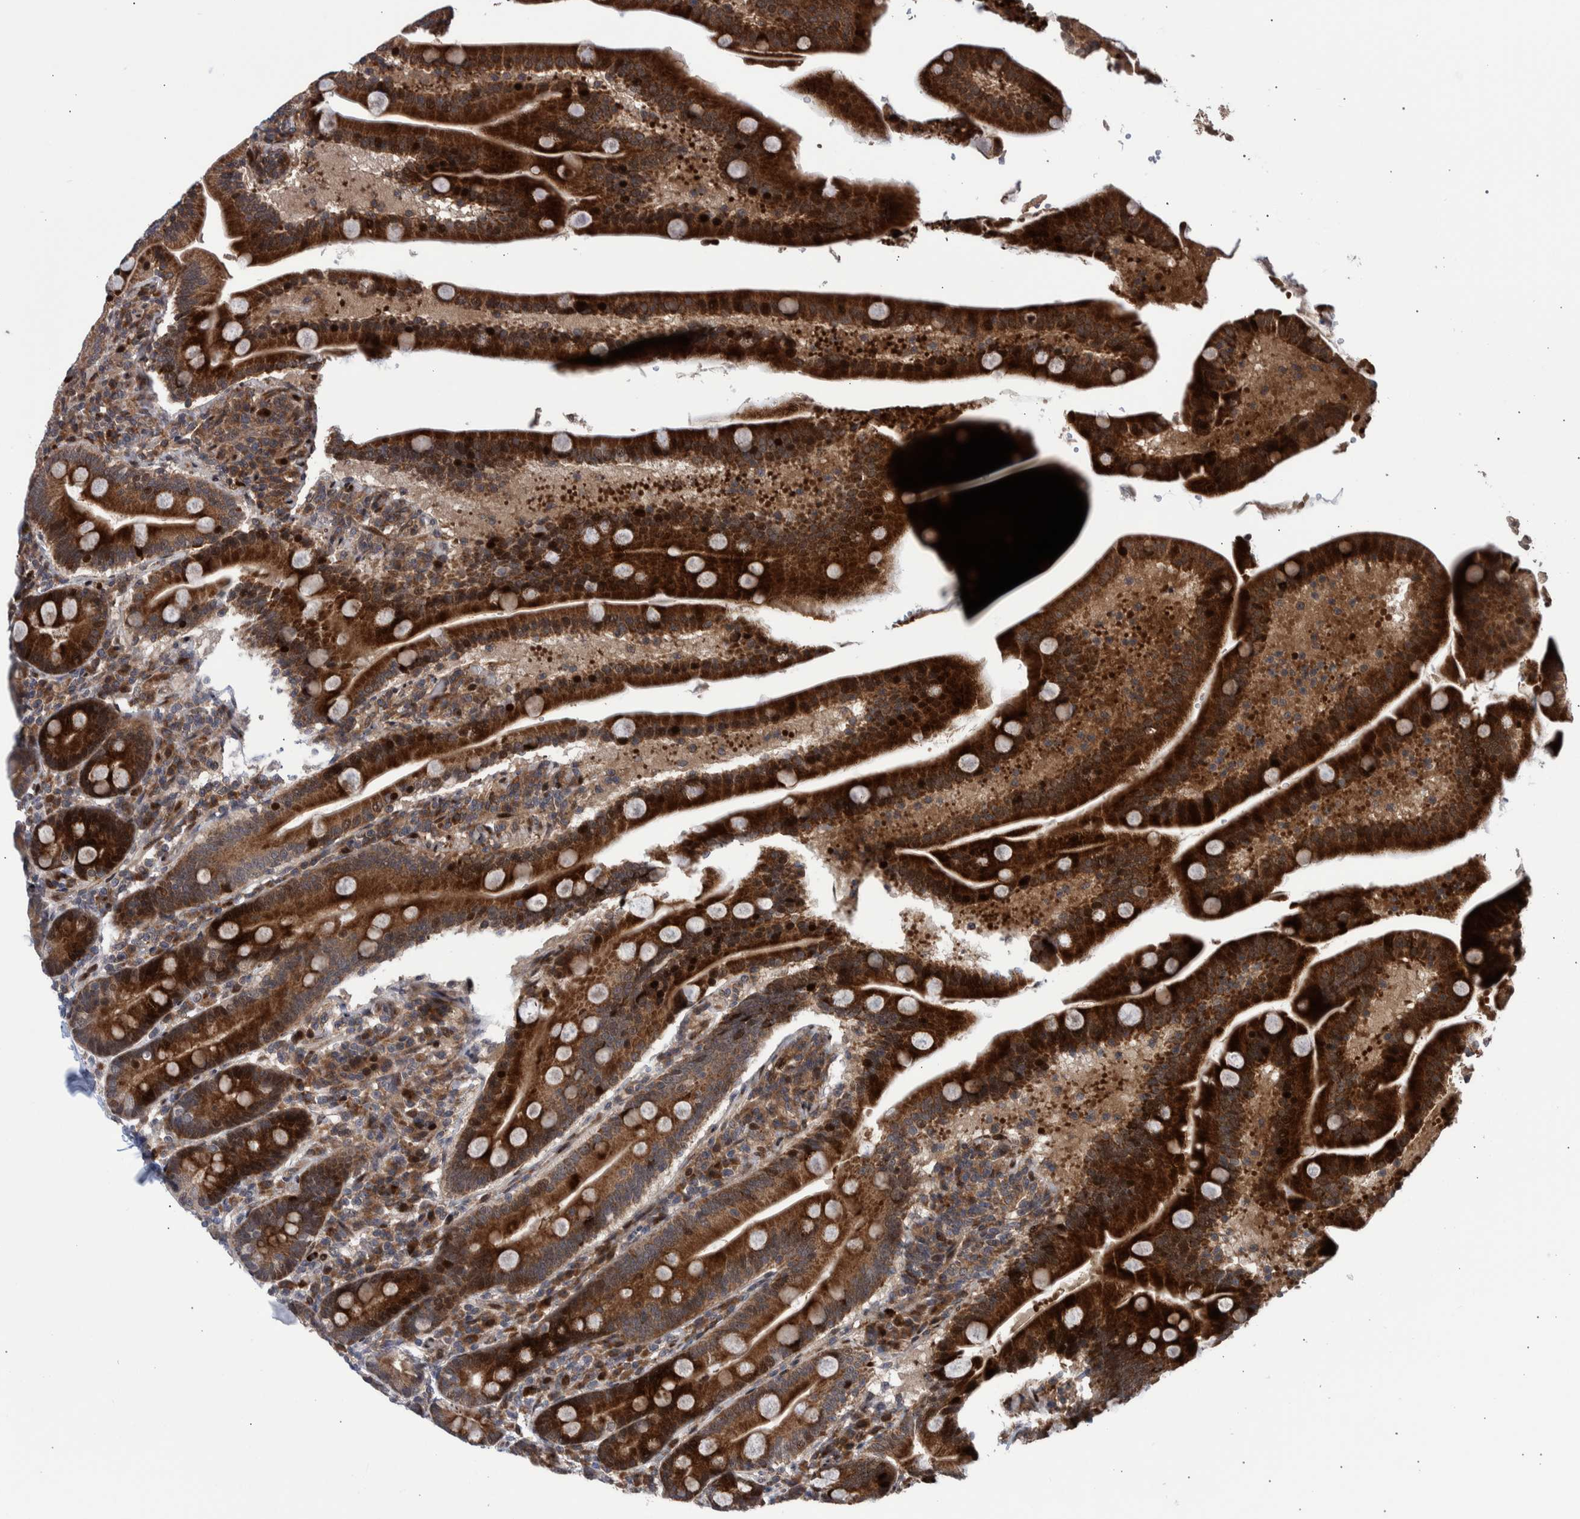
{"staining": {"intensity": "strong", "quantity": ">75%", "location": "cytoplasmic/membranous,nuclear"}, "tissue": "duodenum", "cell_type": "Glandular cells", "image_type": "normal", "snomed": [{"axis": "morphology", "description": "Normal tissue, NOS"}, {"axis": "topography", "description": "Duodenum"}], "caption": "Brown immunohistochemical staining in unremarkable human duodenum shows strong cytoplasmic/membranous,nuclear positivity in approximately >75% of glandular cells. (DAB IHC with brightfield microscopy, high magnification).", "gene": "SHISA6", "patient": {"sex": "male", "age": 54}}